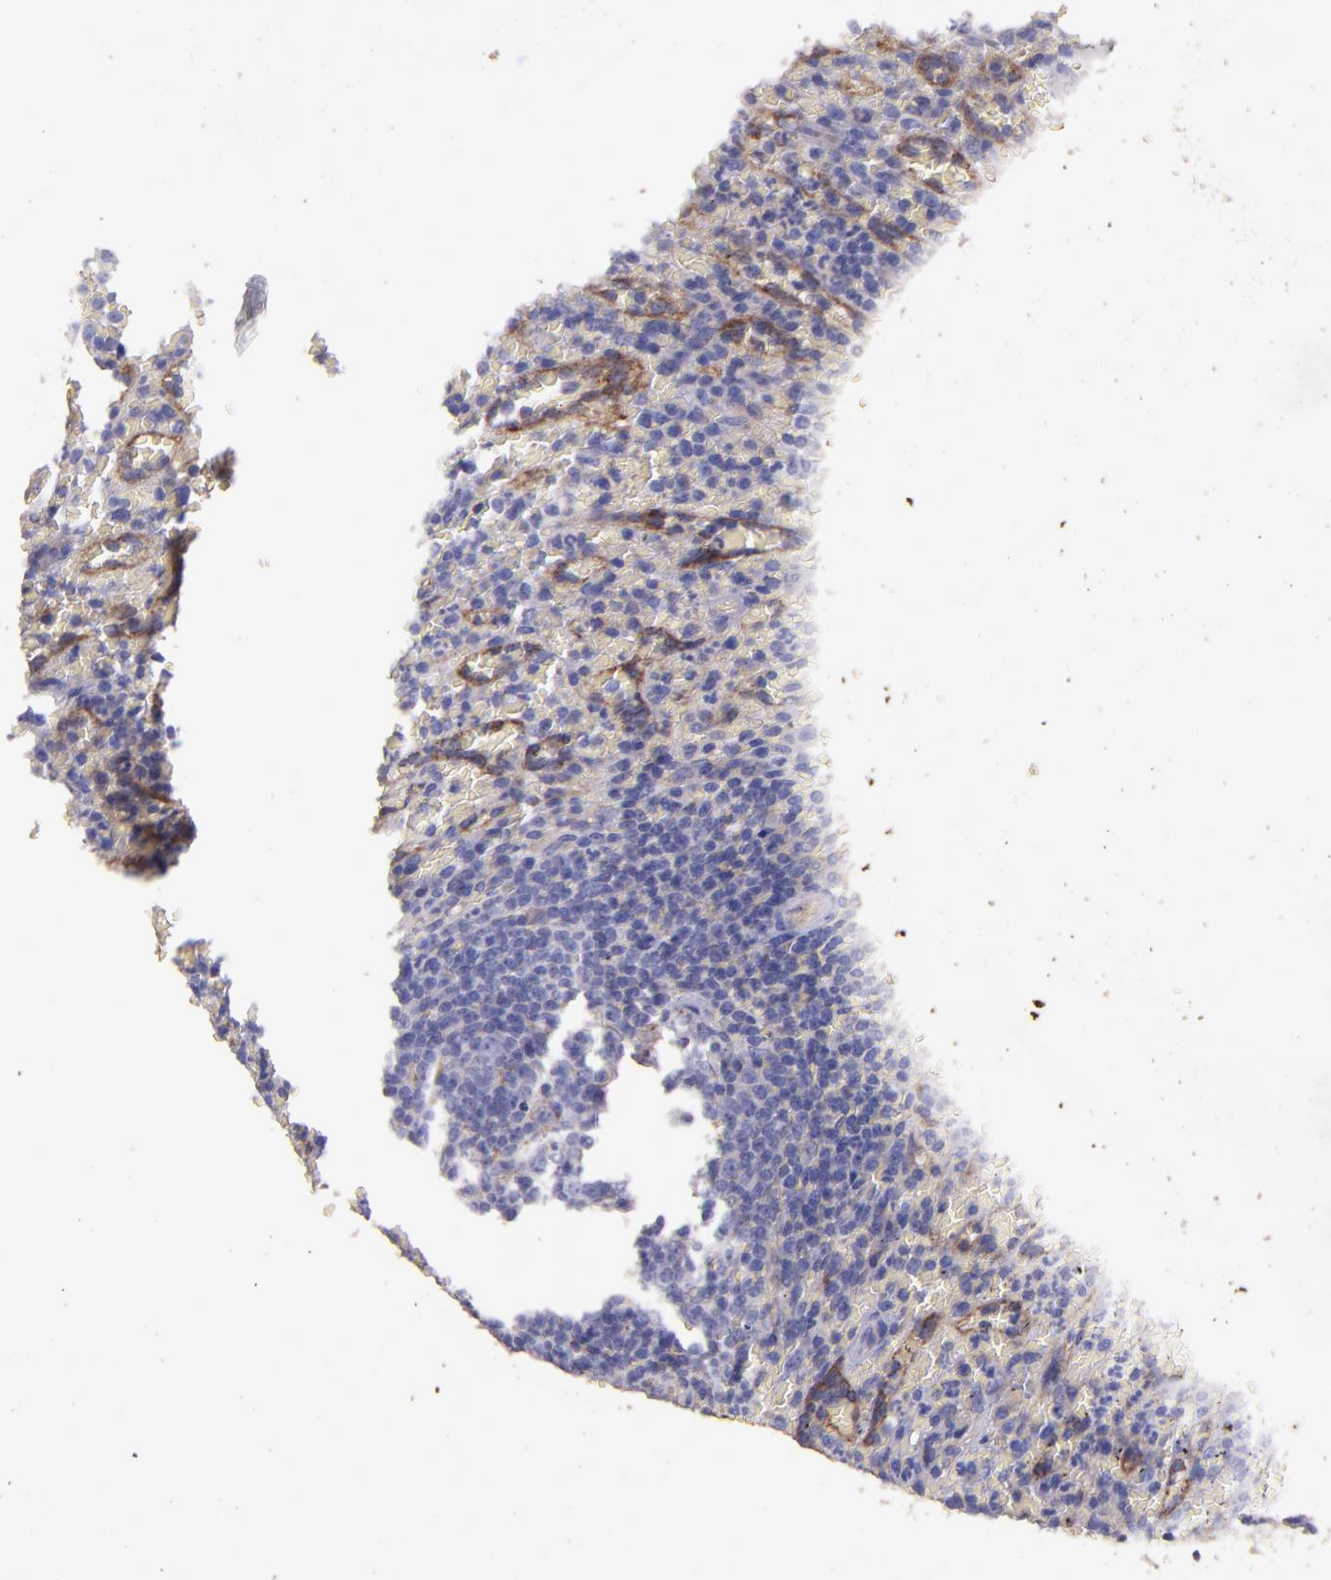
{"staining": {"intensity": "negative", "quantity": "none", "location": "none"}, "tissue": "lymphoma", "cell_type": "Tumor cells", "image_type": "cancer", "snomed": [{"axis": "morphology", "description": "Malignant lymphoma, non-Hodgkin's type, Low grade"}, {"axis": "topography", "description": "Spleen"}], "caption": "This is an immunohistochemistry (IHC) histopathology image of human malignant lymphoma, non-Hodgkin's type (low-grade). There is no expression in tumor cells.", "gene": "RET", "patient": {"sex": "female", "age": 64}}